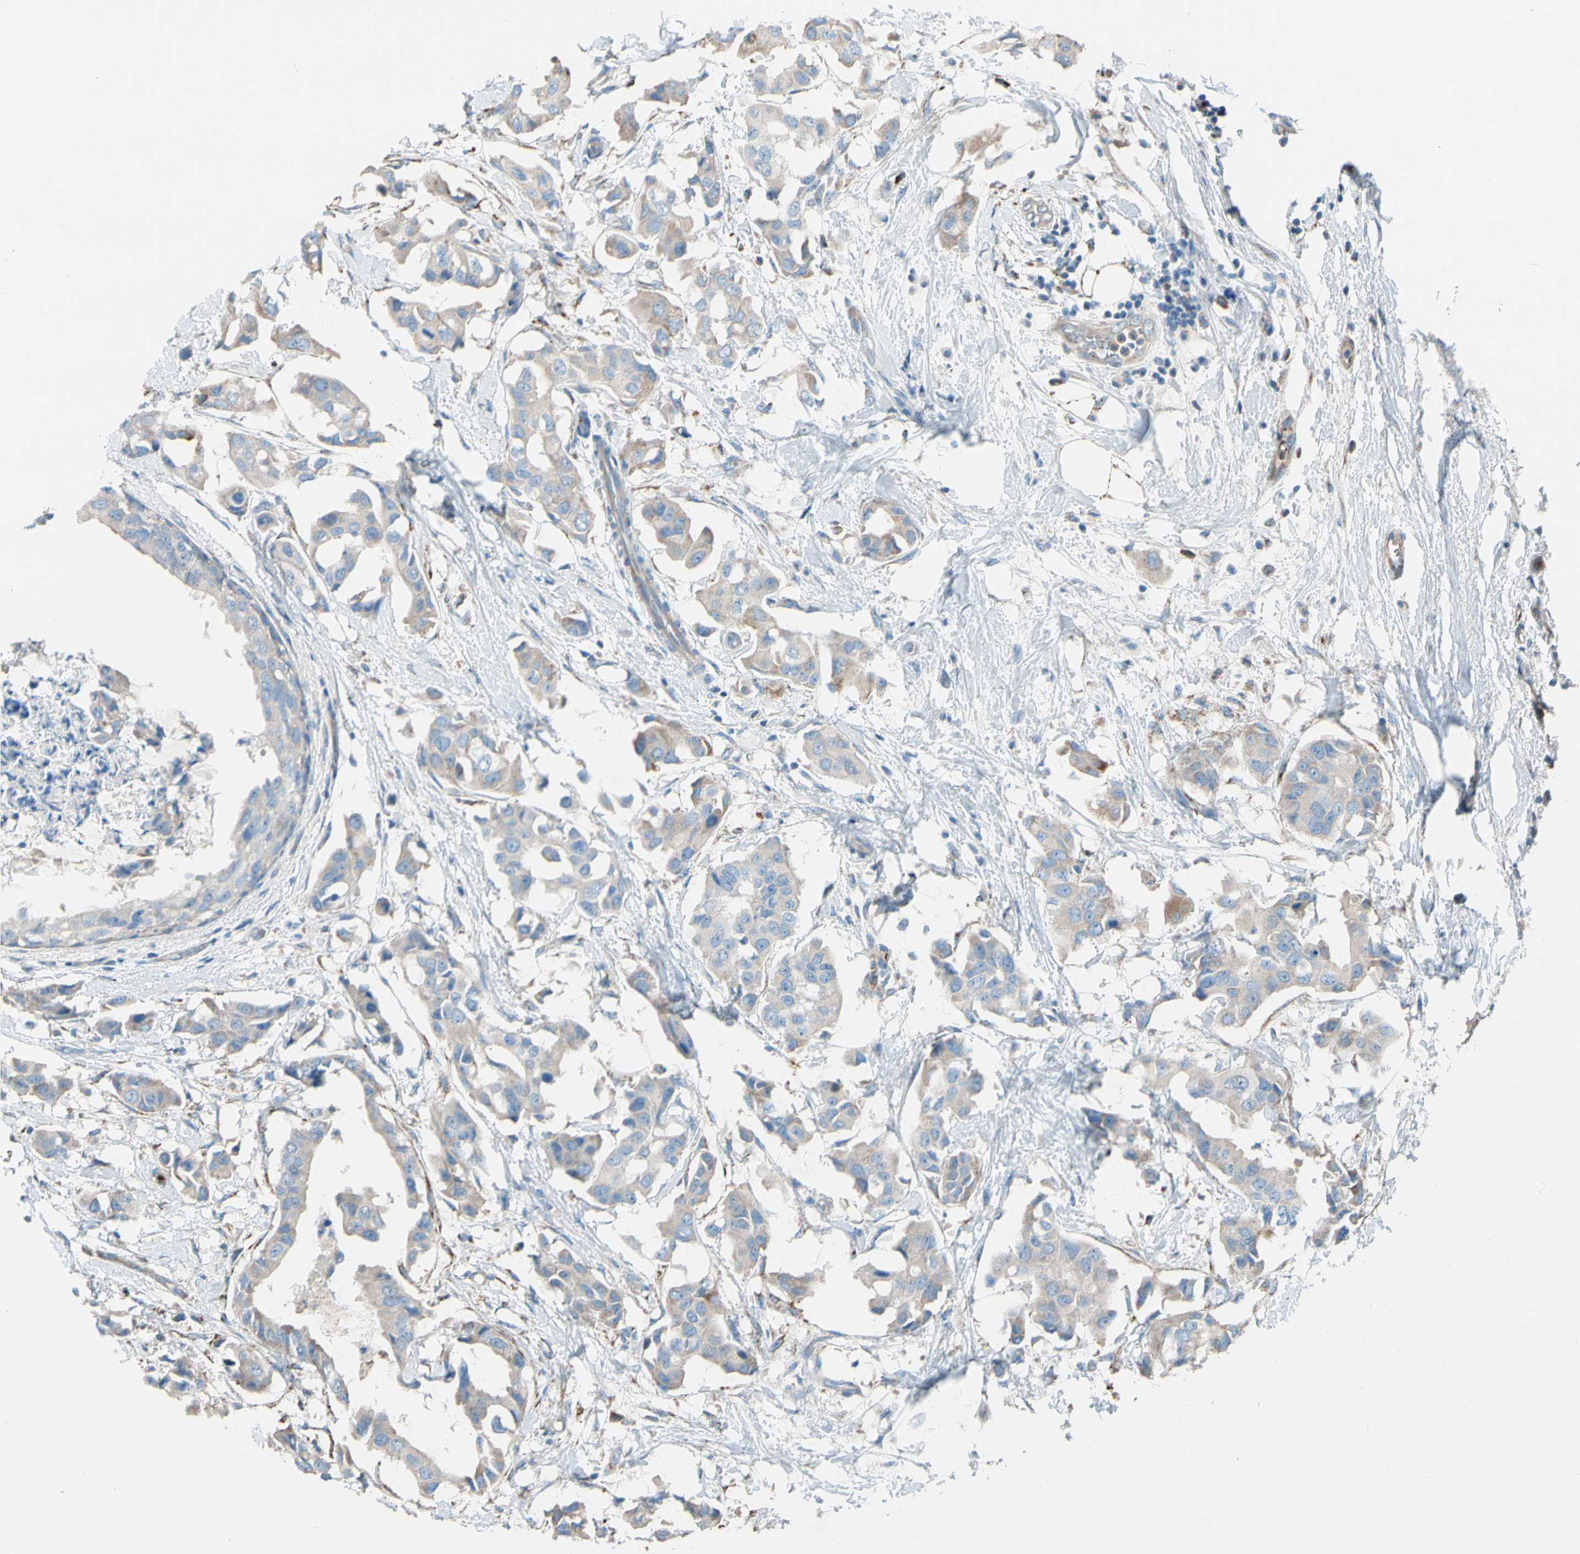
{"staining": {"intensity": "moderate", "quantity": ">75%", "location": "cytoplasmic/membranous"}, "tissue": "breast cancer", "cell_type": "Tumor cells", "image_type": "cancer", "snomed": [{"axis": "morphology", "description": "Duct carcinoma"}, {"axis": "topography", "description": "Breast"}], "caption": "A histopathology image of breast invasive ductal carcinoma stained for a protein shows moderate cytoplasmic/membranous brown staining in tumor cells.", "gene": "LY6G6F", "patient": {"sex": "female", "age": 40}}